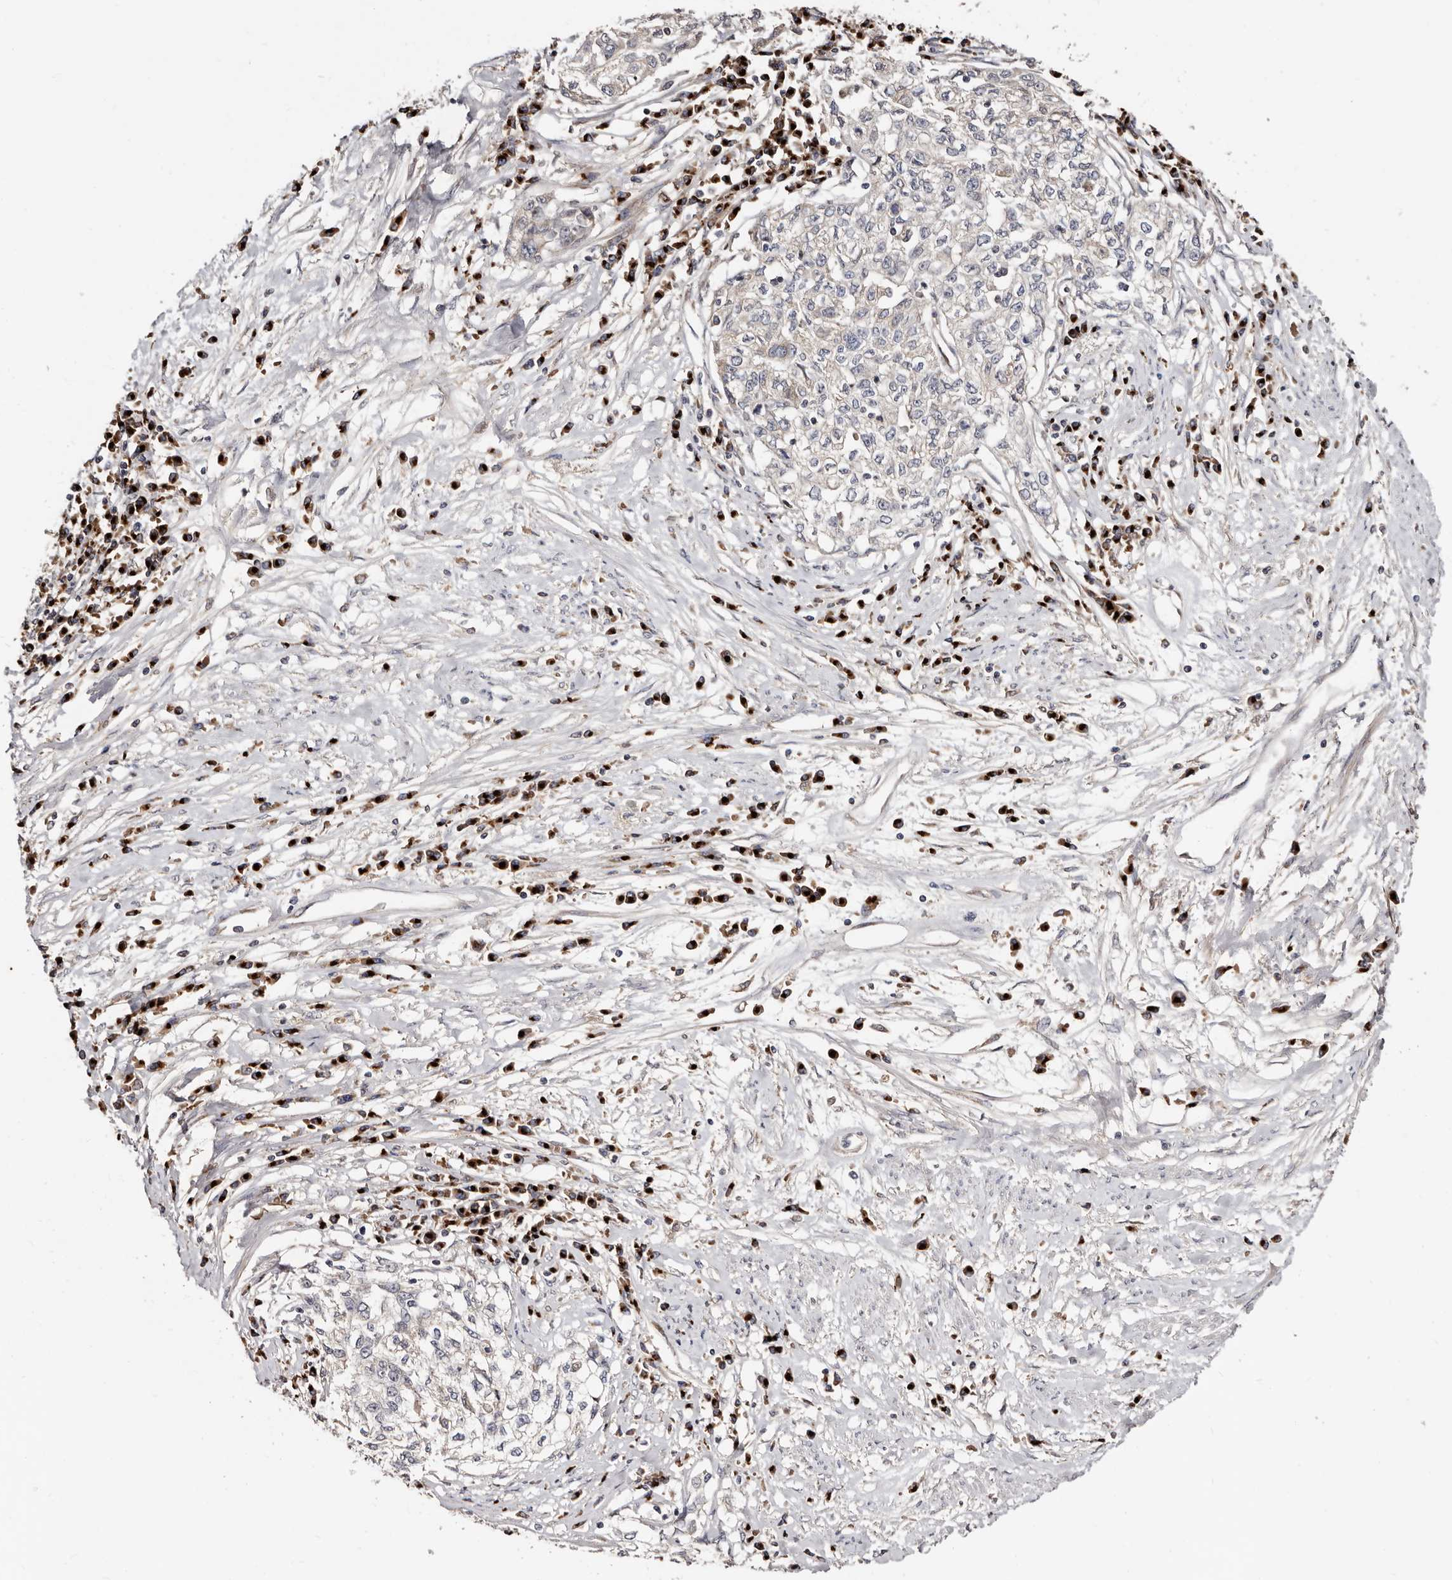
{"staining": {"intensity": "negative", "quantity": "none", "location": "none"}, "tissue": "cervical cancer", "cell_type": "Tumor cells", "image_type": "cancer", "snomed": [{"axis": "morphology", "description": "Squamous cell carcinoma, NOS"}, {"axis": "topography", "description": "Cervix"}], "caption": "Immunohistochemical staining of cervical cancer reveals no significant staining in tumor cells.", "gene": "DACT2", "patient": {"sex": "female", "age": 57}}